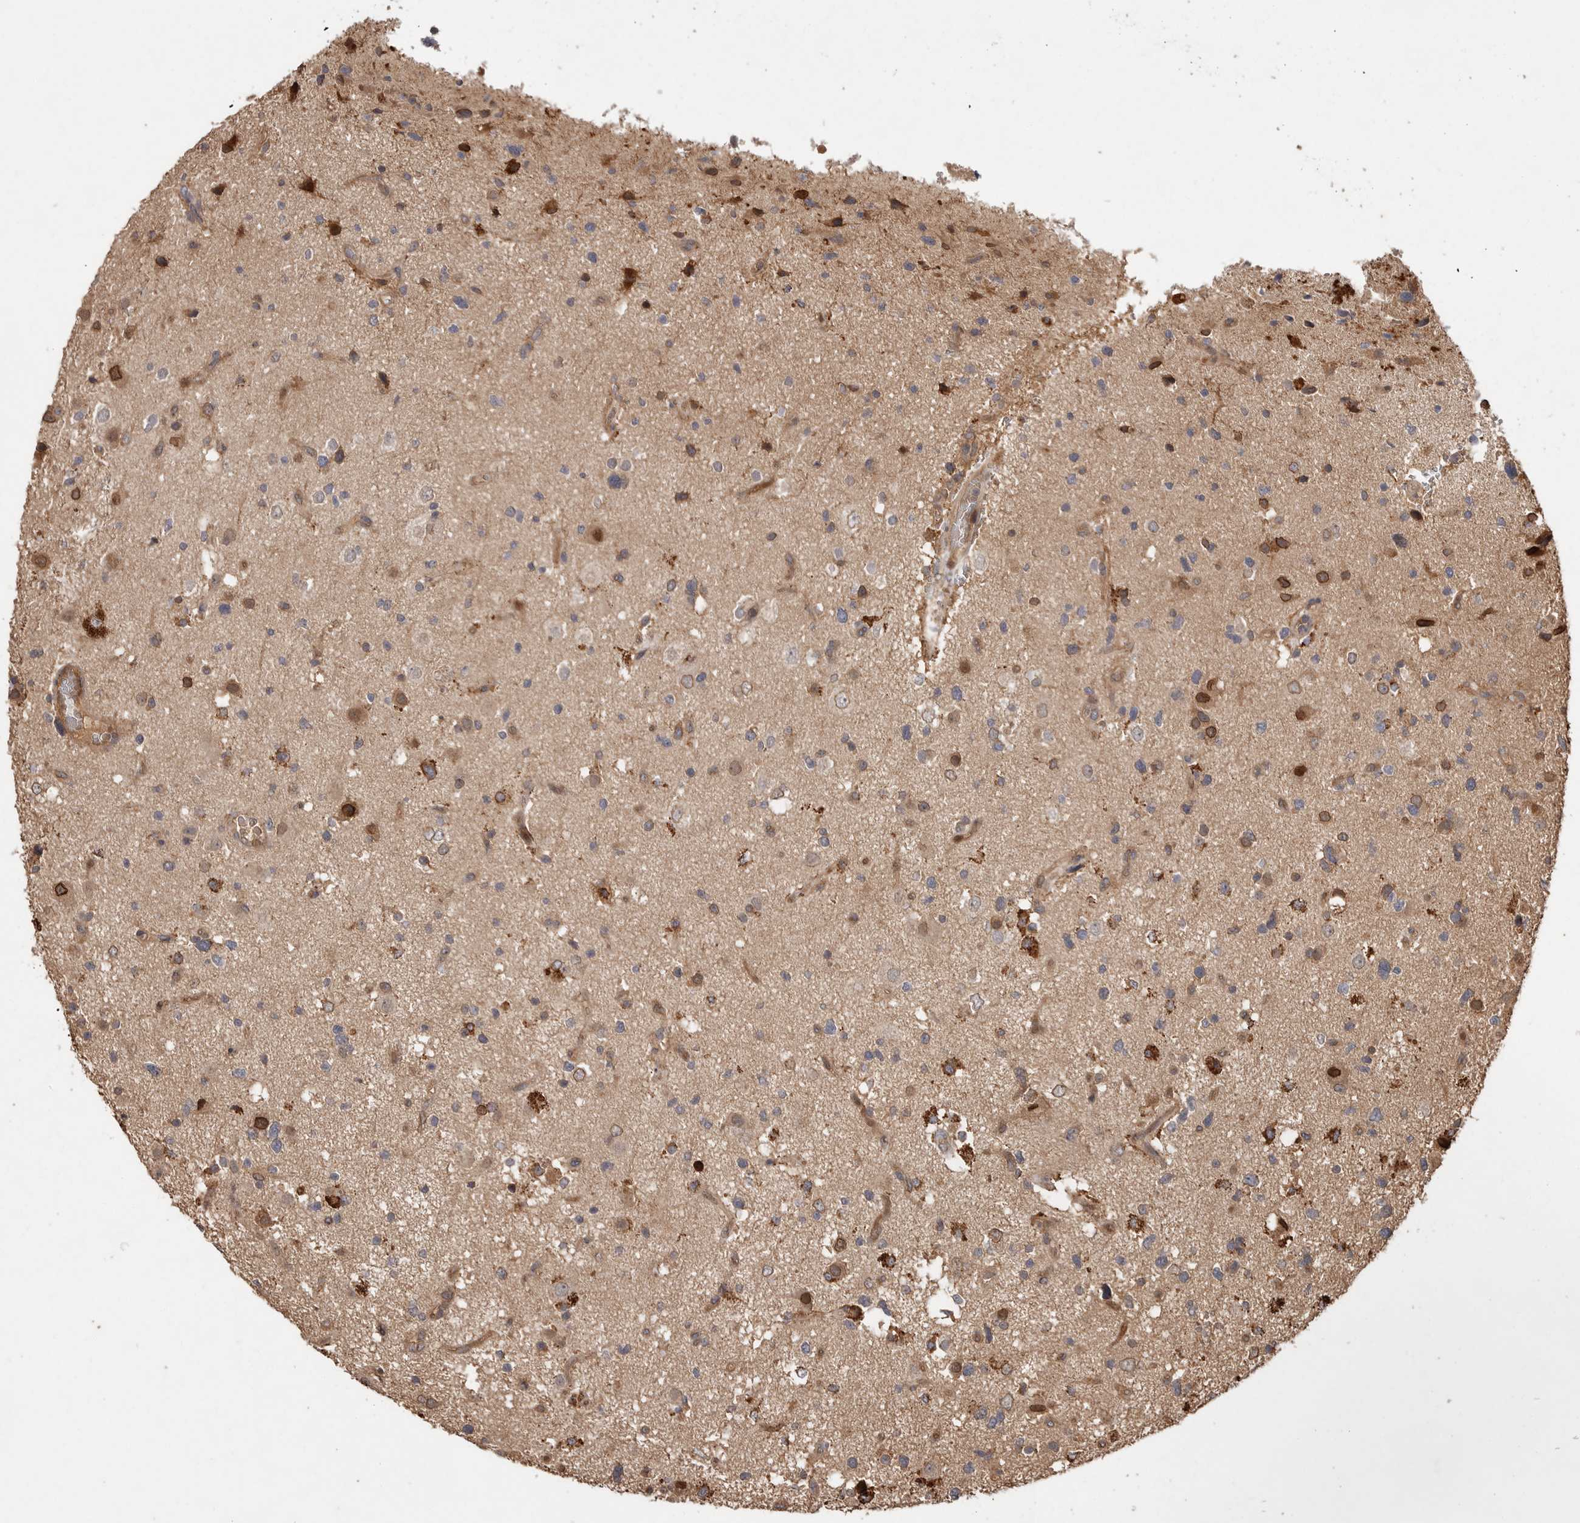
{"staining": {"intensity": "moderate", "quantity": "<25%", "location": "cytoplasmic/membranous"}, "tissue": "glioma", "cell_type": "Tumor cells", "image_type": "cancer", "snomed": [{"axis": "morphology", "description": "Glioma, malignant, High grade"}, {"axis": "topography", "description": "Brain"}], "caption": "Immunohistochemistry (DAB (3,3'-diaminobenzidine)) staining of high-grade glioma (malignant) displays moderate cytoplasmic/membranous protein staining in approximately <25% of tumor cells.", "gene": "VN1R4", "patient": {"sex": "male", "age": 33}}